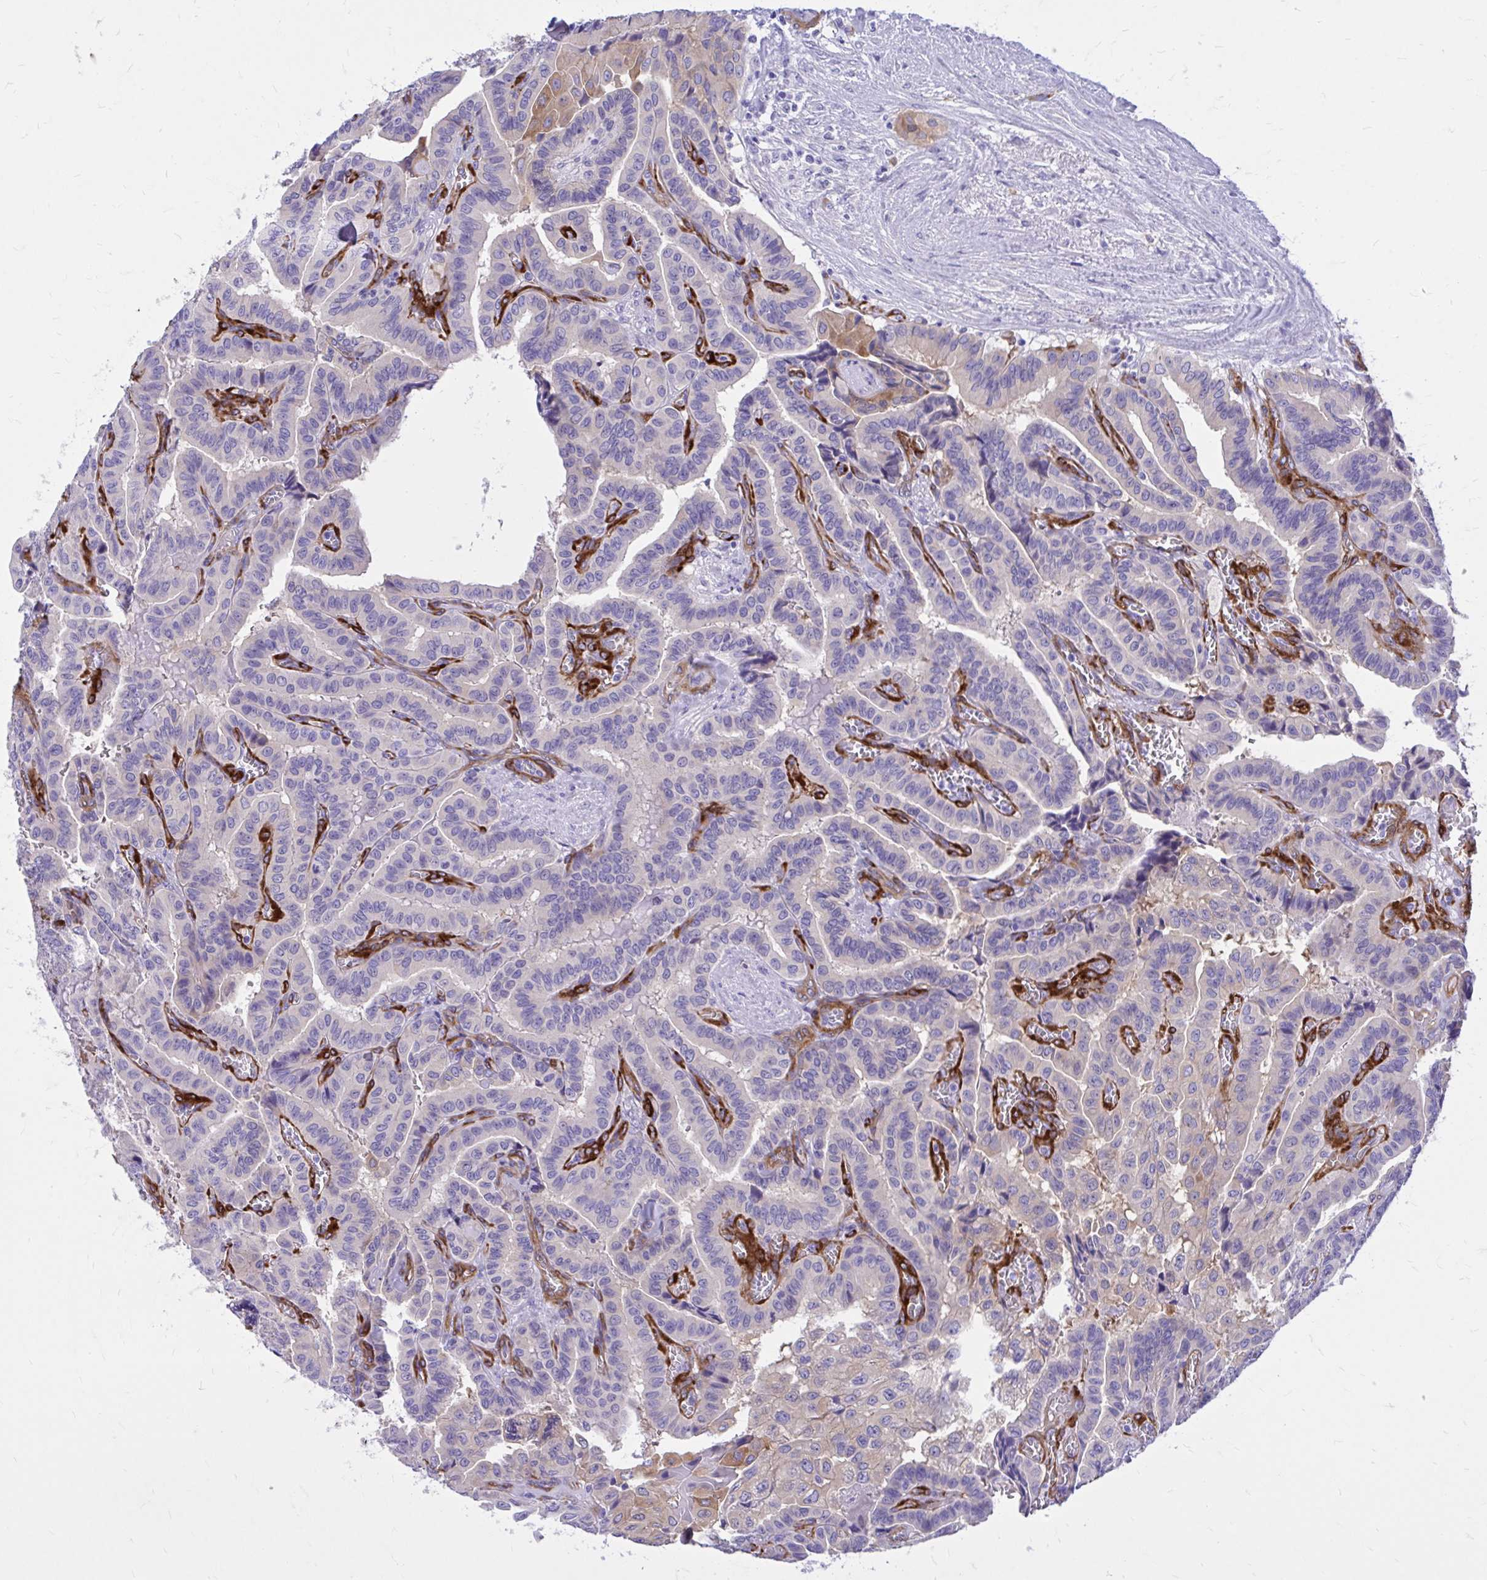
{"staining": {"intensity": "moderate", "quantity": "<25%", "location": "cytoplasmic/membranous"}, "tissue": "thyroid cancer", "cell_type": "Tumor cells", "image_type": "cancer", "snomed": [{"axis": "morphology", "description": "Papillary adenocarcinoma, NOS"}, {"axis": "morphology", "description": "Papillary adenoma metastatic"}, {"axis": "topography", "description": "Thyroid gland"}], "caption": "A histopathology image of thyroid papillary adenoma metastatic stained for a protein exhibits moderate cytoplasmic/membranous brown staining in tumor cells.", "gene": "EPB41L1", "patient": {"sex": "male", "age": 87}}